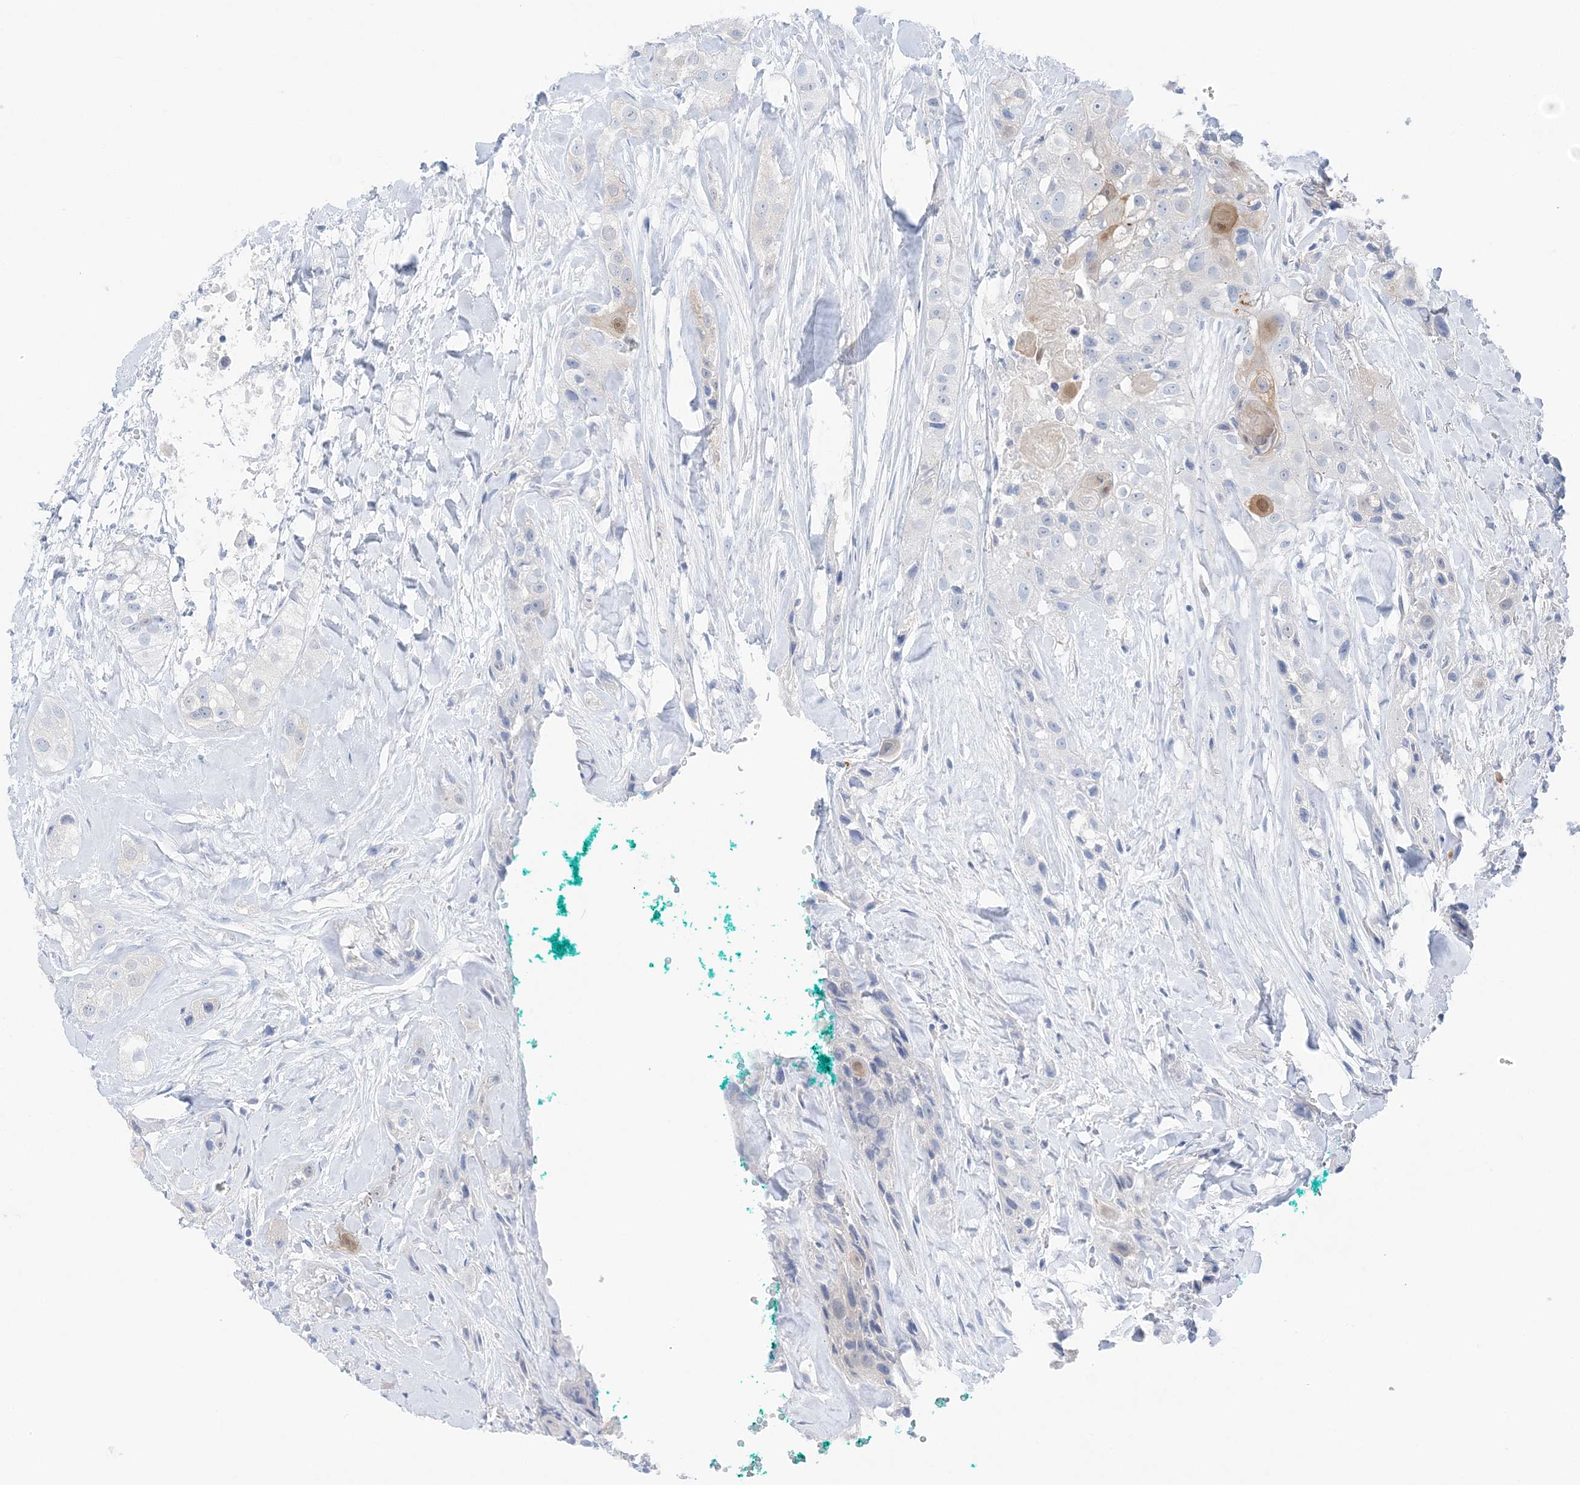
{"staining": {"intensity": "weak", "quantity": "<25%", "location": "cytoplasmic/membranous,nuclear"}, "tissue": "head and neck cancer", "cell_type": "Tumor cells", "image_type": "cancer", "snomed": [{"axis": "morphology", "description": "Normal tissue, NOS"}, {"axis": "morphology", "description": "Squamous cell carcinoma, NOS"}, {"axis": "topography", "description": "Skeletal muscle"}, {"axis": "topography", "description": "Head-Neck"}], "caption": "This image is of head and neck cancer stained with IHC to label a protein in brown with the nuclei are counter-stained blue. There is no positivity in tumor cells. Nuclei are stained in blue.", "gene": "HMGCS1", "patient": {"sex": "male", "age": 51}}